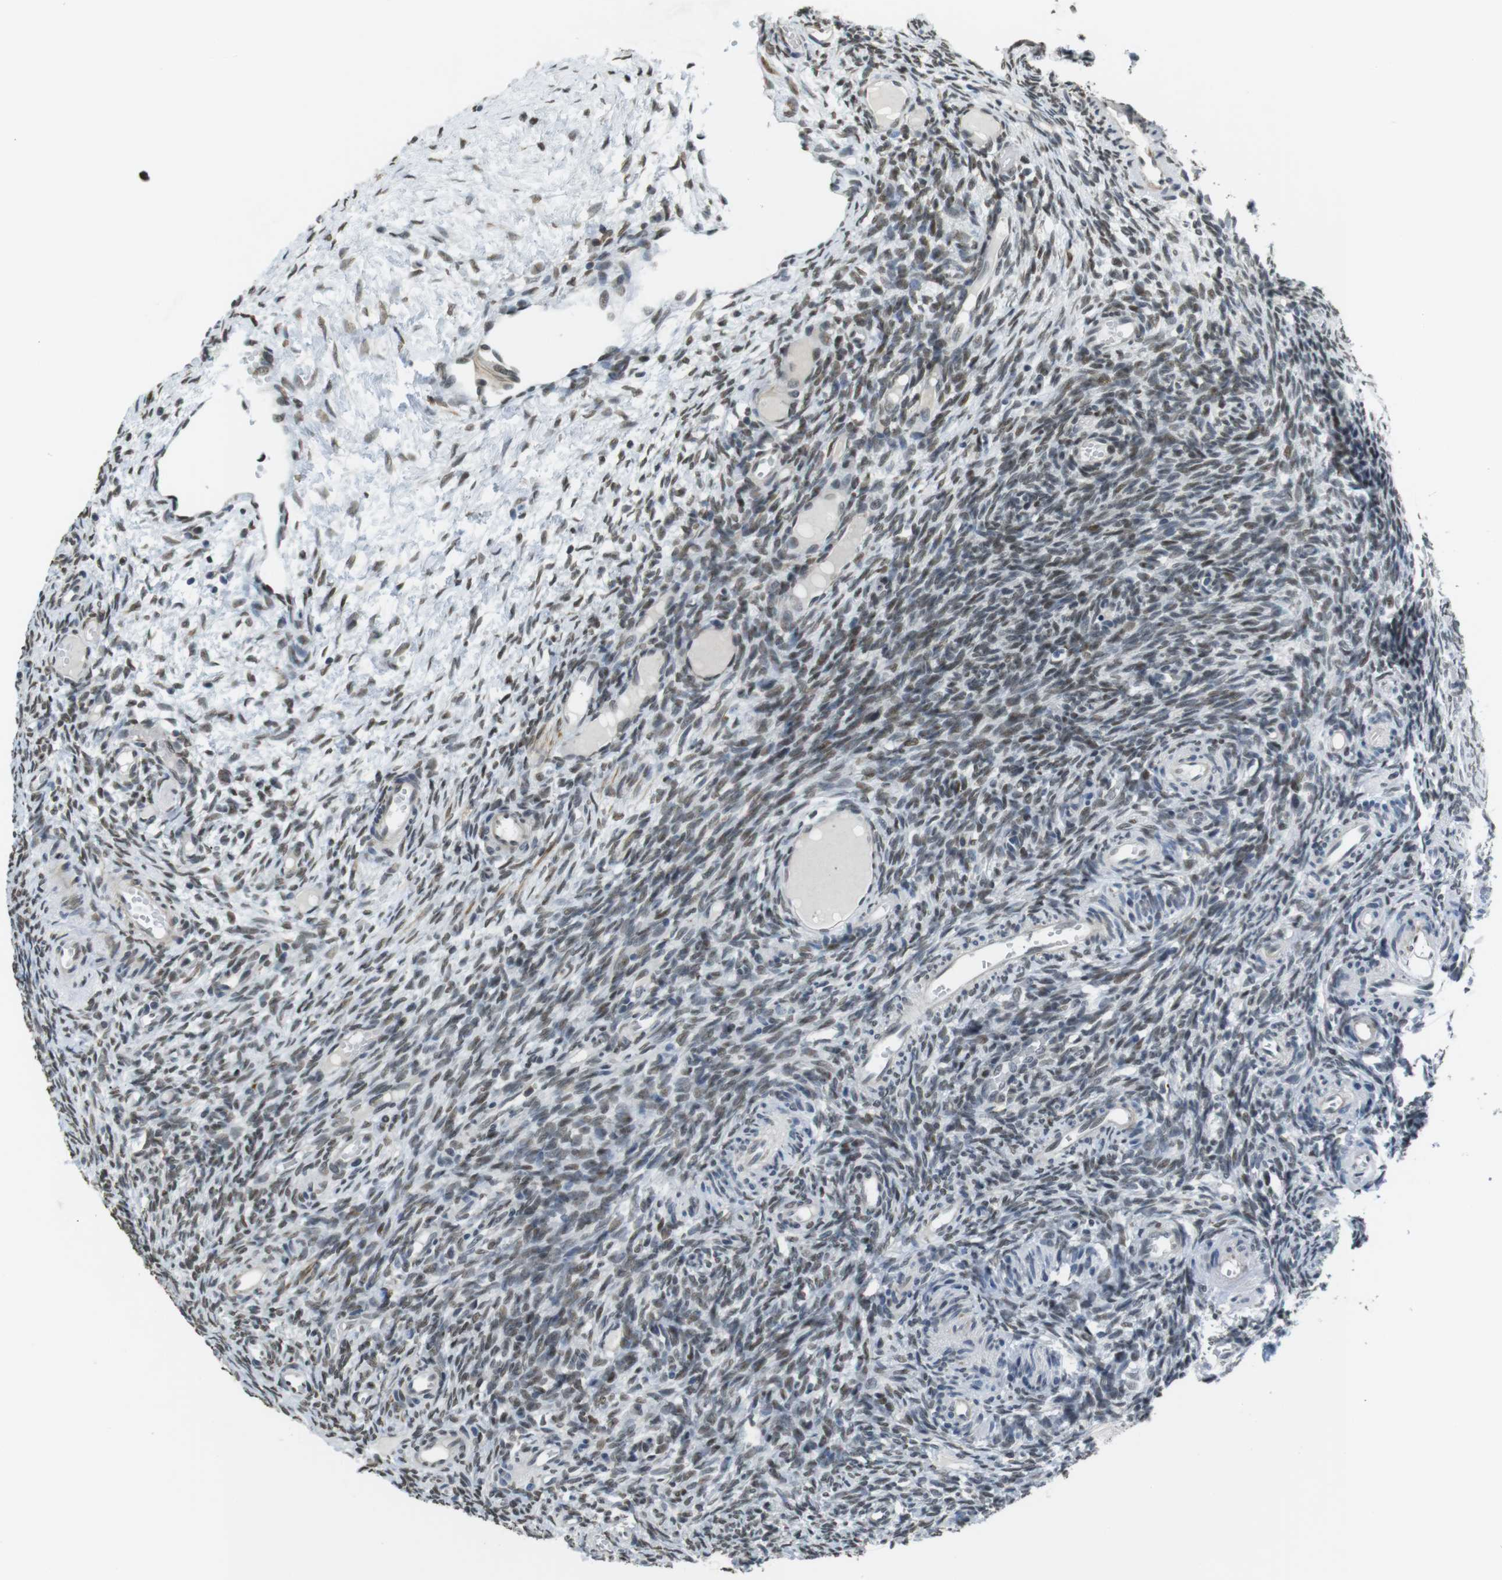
{"staining": {"intensity": "moderate", "quantity": "25%-75%", "location": "nuclear"}, "tissue": "ovary", "cell_type": "Ovarian stroma cells", "image_type": "normal", "snomed": [{"axis": "morphology", "description": "Normal tissue, NOS"}, {"axis": "topography", "description": "Ovary"}], "caption": "Ovary stained with DAB immunohistochemistry (IHC) shows medium levels of moderate nuclear positivity in approximately 25%-75% of ovarian stroma cells. Using DAB (3,3'-diaminobenzidine) (brown) and hematoxylin (blue) stains, captured at high magnification using brightfield microscopy.", "gene": "USP7", "patient": {"sex": "female", "age": 35}}